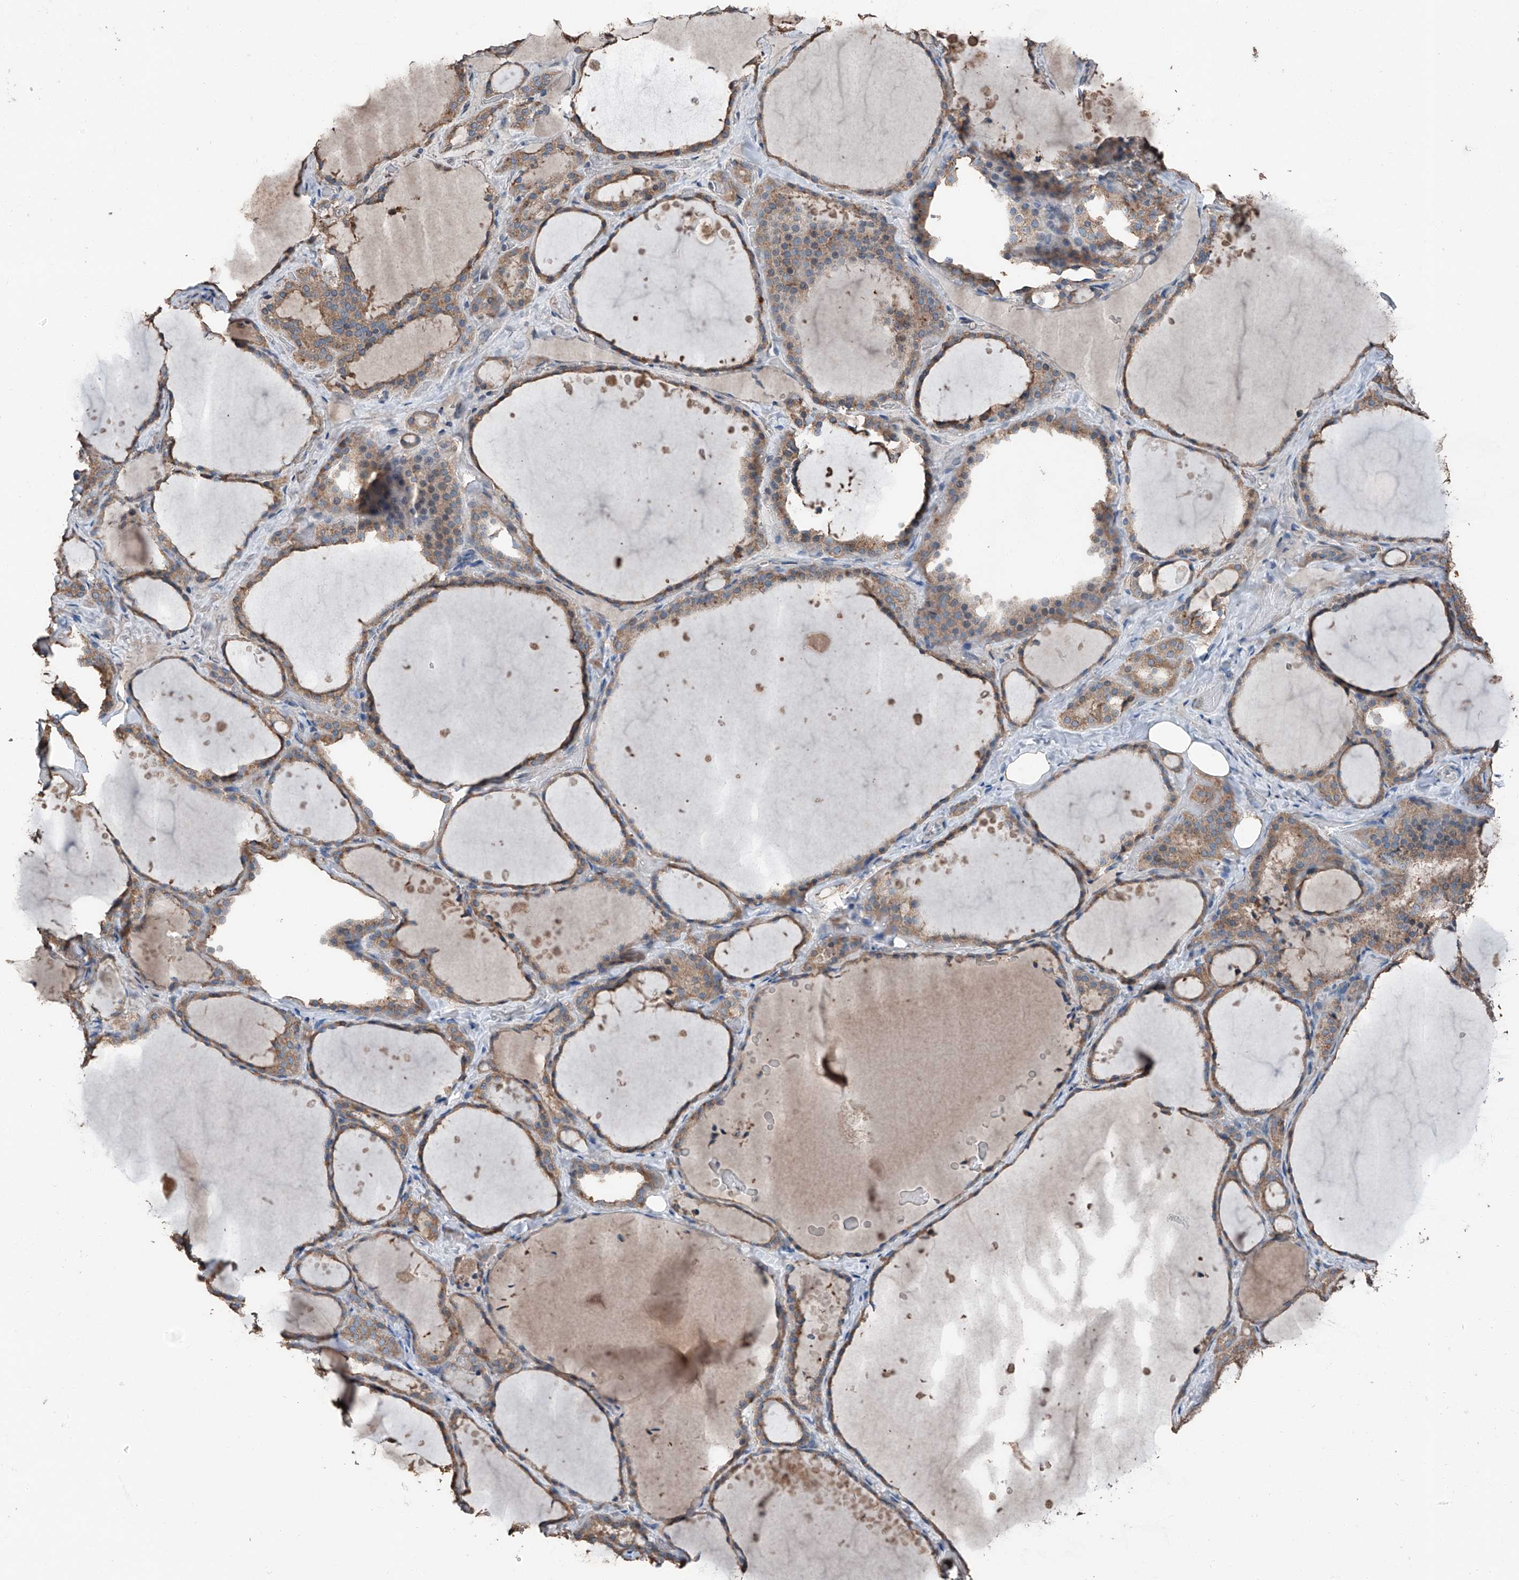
{"staining": {"intensity": "moderate", "quantity": "25%-75%", "location": "cytoplasmic/membranous"}, "tissue": "thyroid gland", "cell_type": "Glandular cells", "image_type": "normal", "snomed": [{"axis": "morphology", "description": "Normal tissue, NOS"}, {"axis": "topography", "description": "Thyroid gland"}], "caption": "Thyroid gland stained for a protein exhibits moderate cytoplasmic/membranous positivity in glandular cells.", "gene": "MAMLD1", "patient": {"sex": "female", "age": 44}}